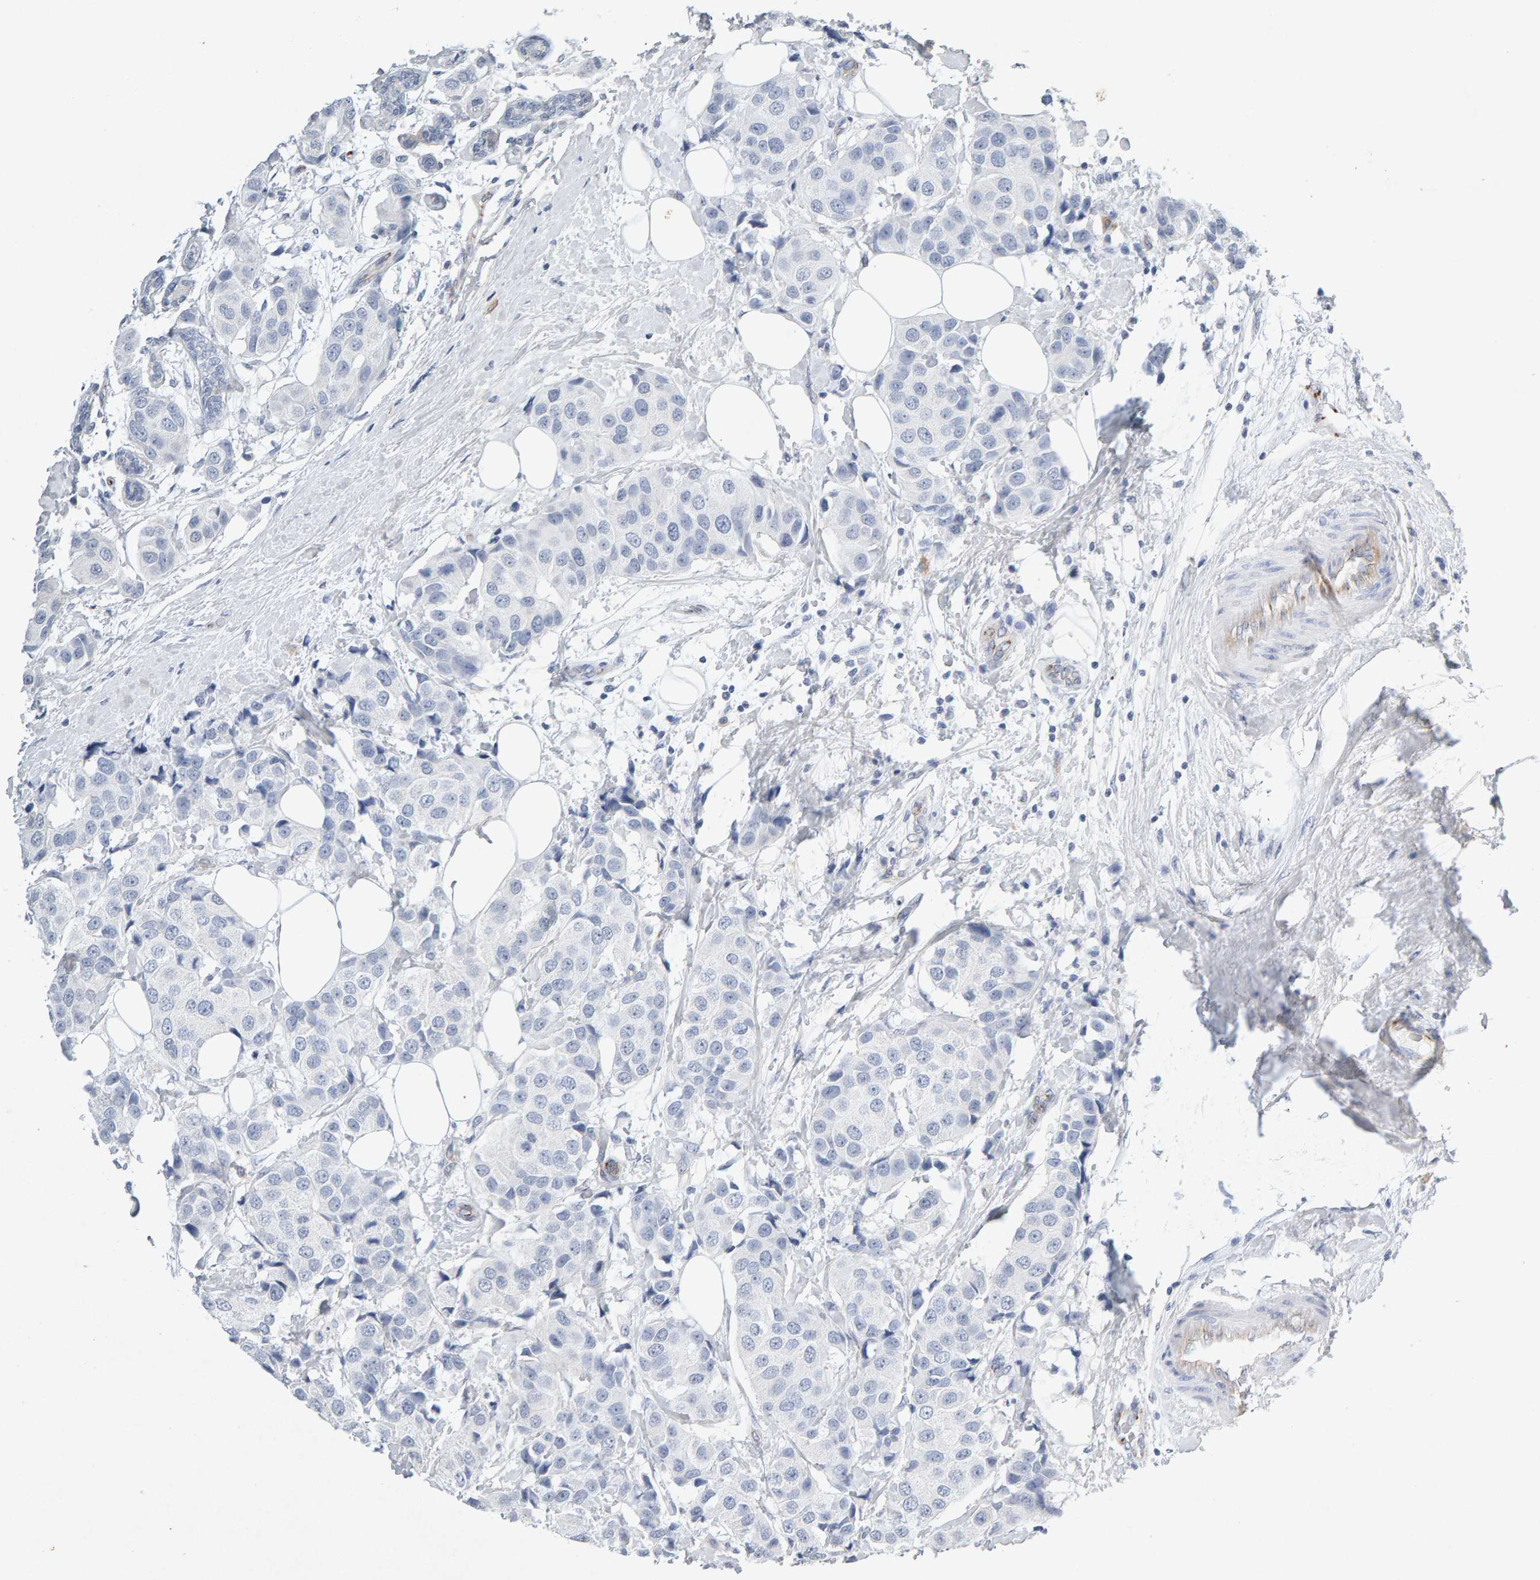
{"staining": {"intensity": "negative", "quantity": "none", "location": "none"}, "tissue": "breast cancer", "cell_type": "Tumor cells", "image_type": "cancer", "snomed": [{"axis": "morphology", "description": "Normal tissue, NOS"}, {"axis": "morphology", "description": "Duct carcinoma"}, {"axis": "topography", "description": "Breast"}], "caption": "A high-resolution micrograph shows IHC staining of breast cancer (intraductal carcinoma), which reveals no significant positivity in tumor cells.", "gene": "PTPRM", "patient": {"sex": "female", "age": 39}}